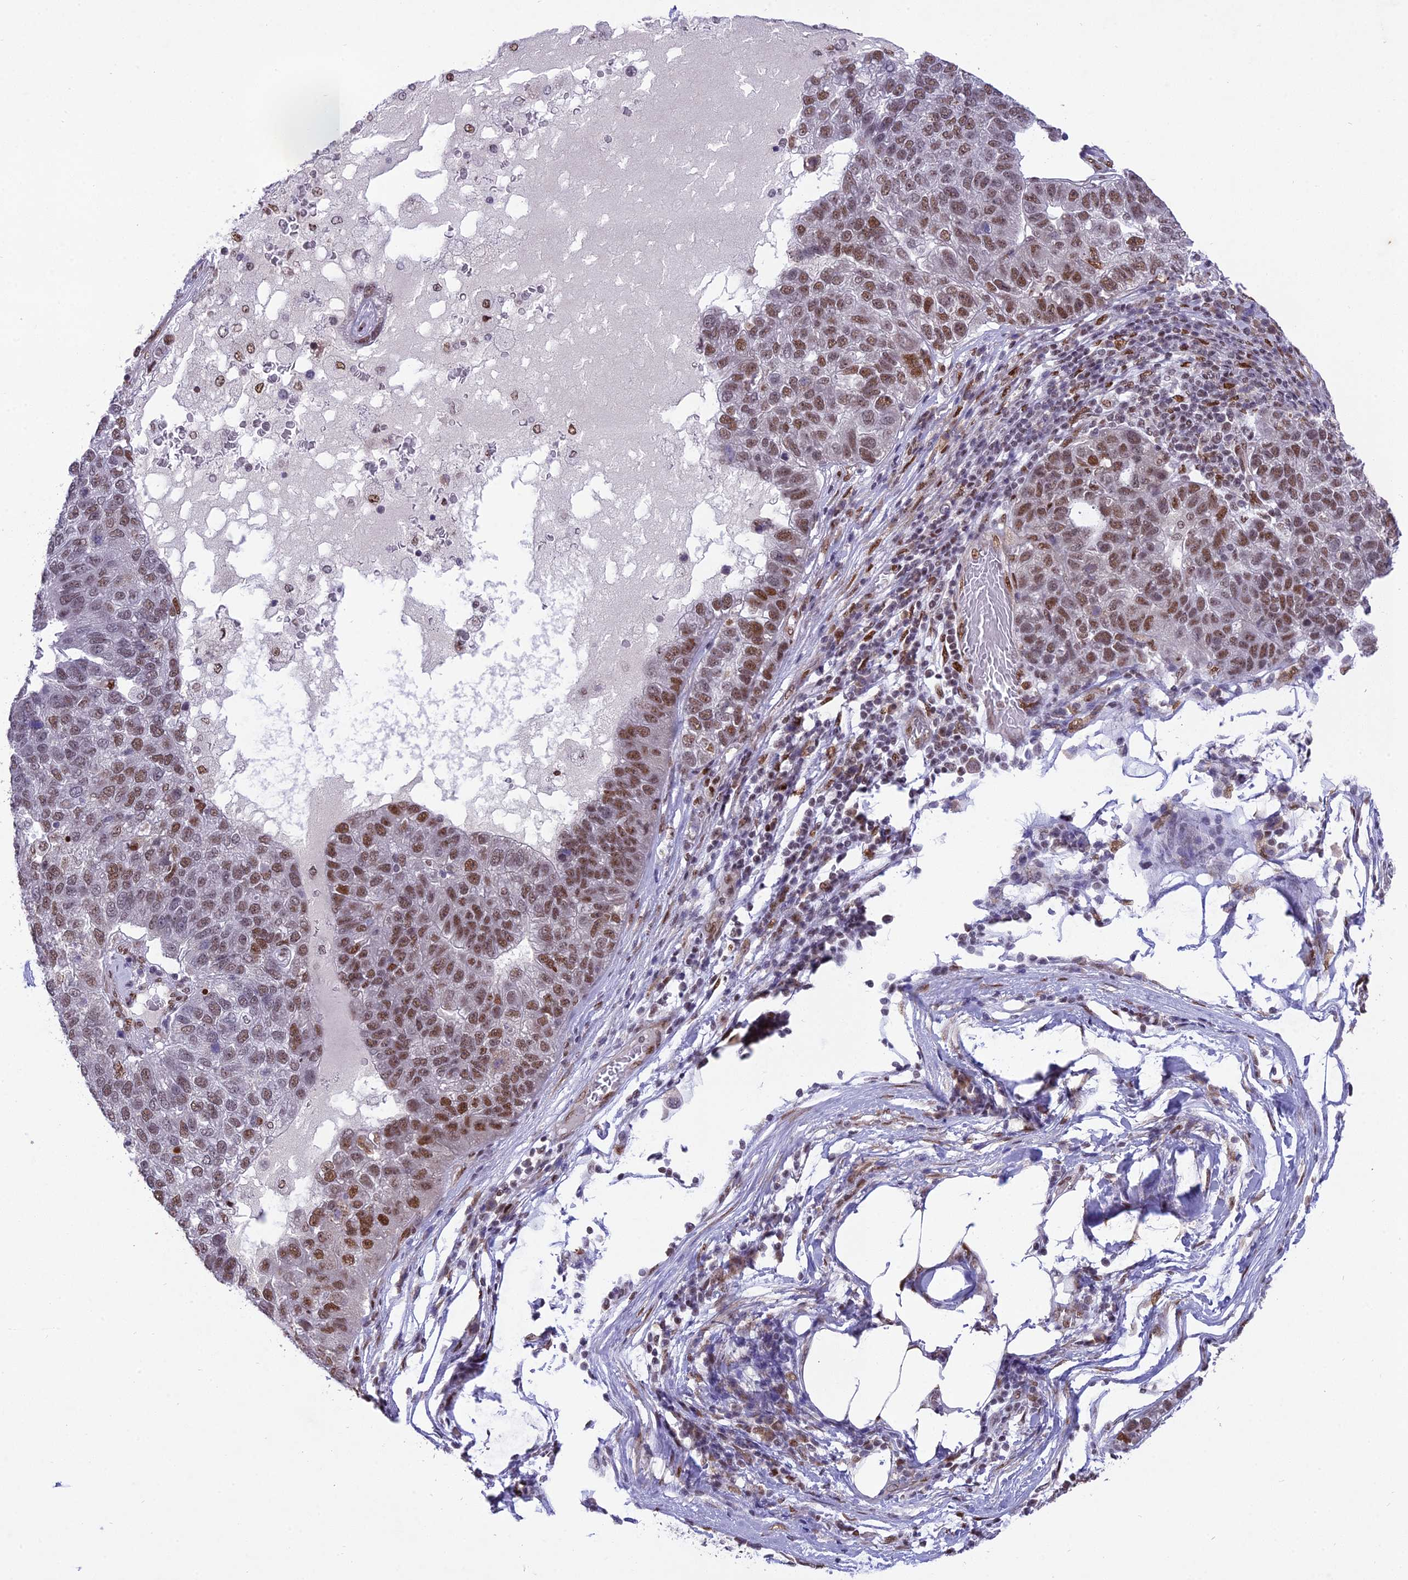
{"staining": {"intensity": "moderate", "quantity": ">75%", "location": "nuclear"}, "tissue": "pancreatic cancer", "cell_type": "Tumor cells", "image_type": "cancer", "snomed": [{"axis": "morphology", "description": "Adenocarcinoma, NOS"}, {"axis": "topography", "description": "Pancreas"}], "caption": "There is medium levels of moderate nuclear positivity in tumor cells of adenocarcinoma (pancreatic), as demonstrated by immunohistochemical staining (brown color).", "gene": "DDX1", "patient": {"sex": "female", "age": 61}}